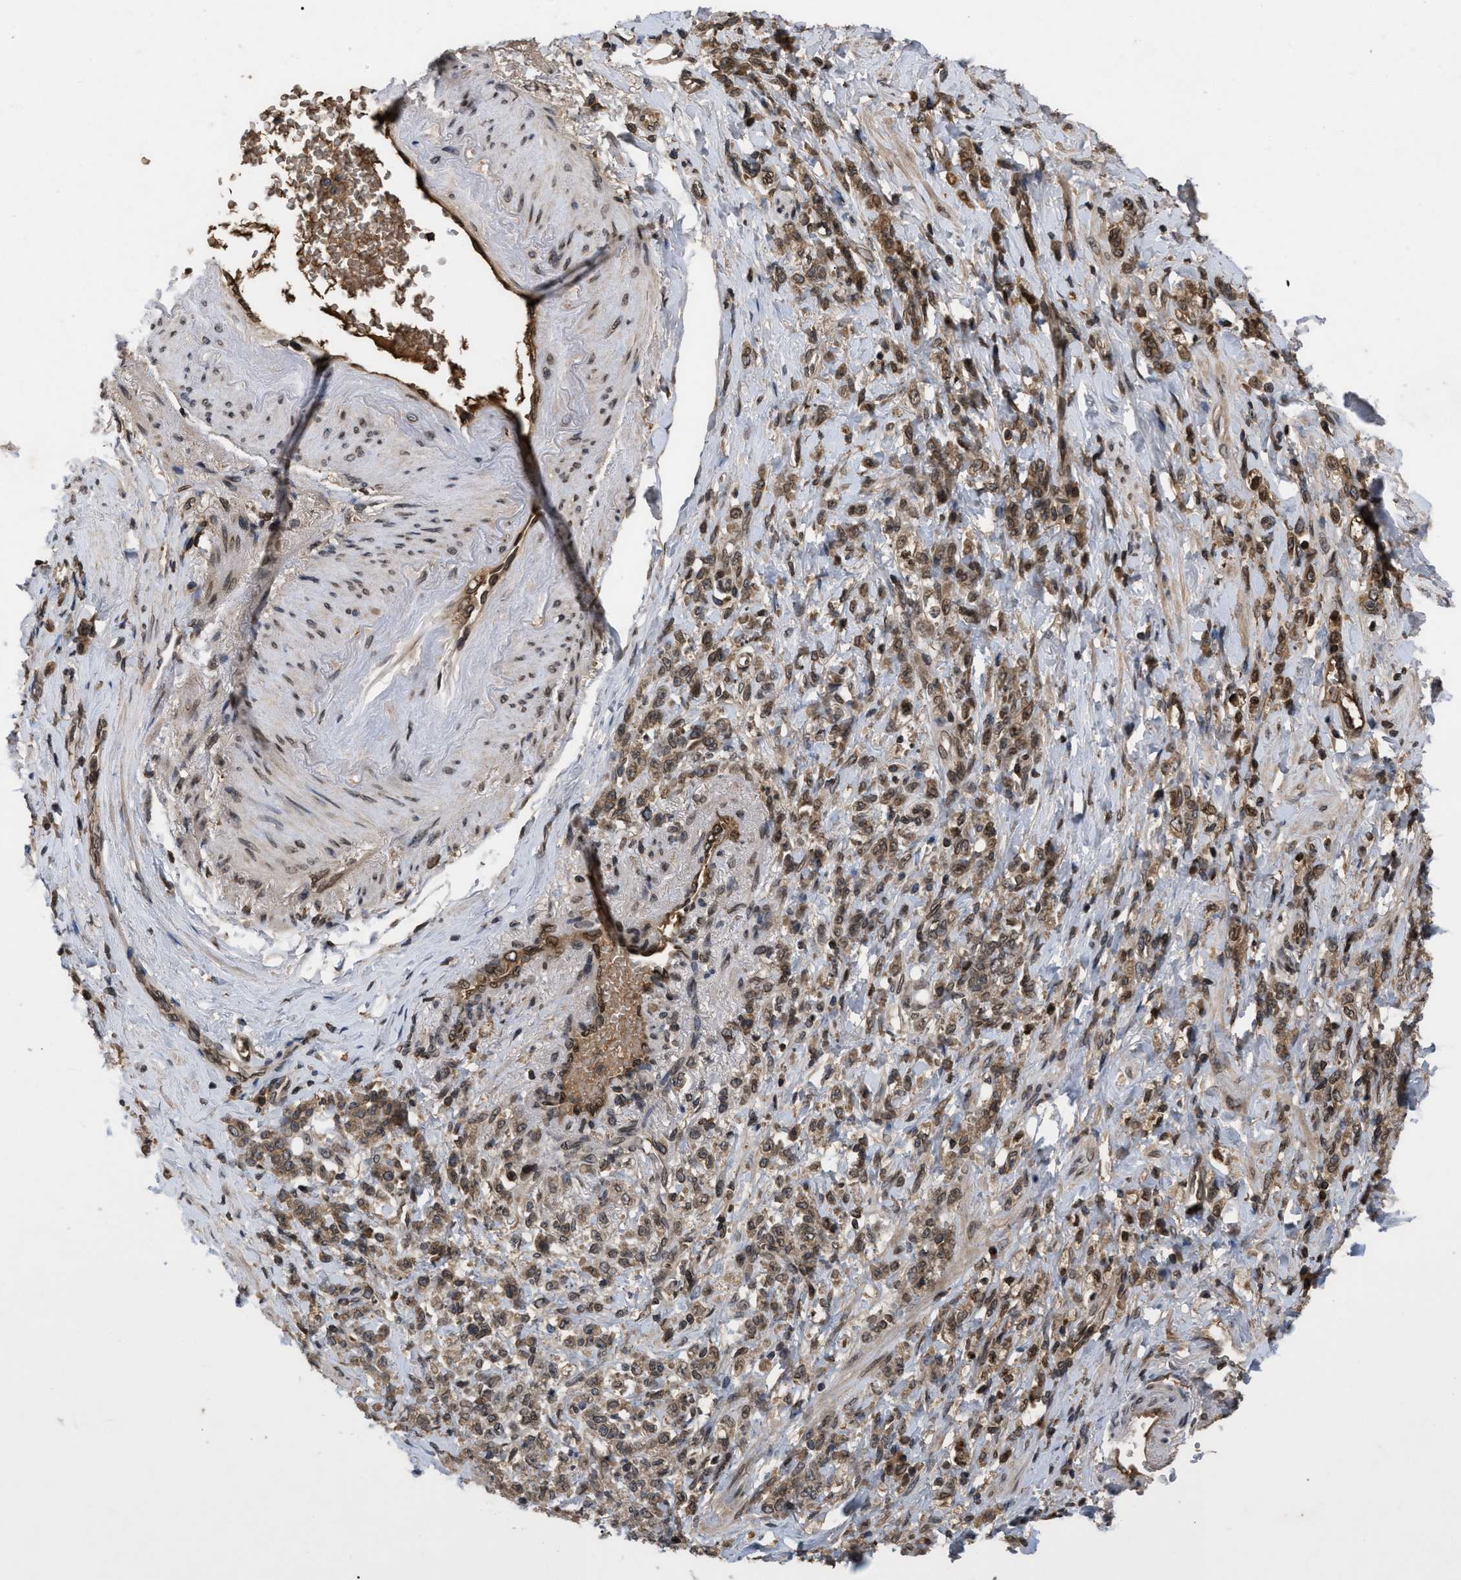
{"staining": {"intensity": "moderate", "quantity": ">75%", "location": "cytoplasmic/membranous,nuclear"}, "tissue": "stomach cancer", "cell_type": "Tumor cells", "image_type": "cancer", "snomed": [{"axis": "morphology", "description": "Adenocarcinoma, NOS"}, {"axis": "topography", "description": "Stomach"}], "caption": "Stomach cancer stained with a brown dye displays moderate cytoplasmic/membranous and nuclear positive expression in approximately >75% of tumor cells.", "gene": "CRY1", "patient": {"sex": "male", "age": 82}}